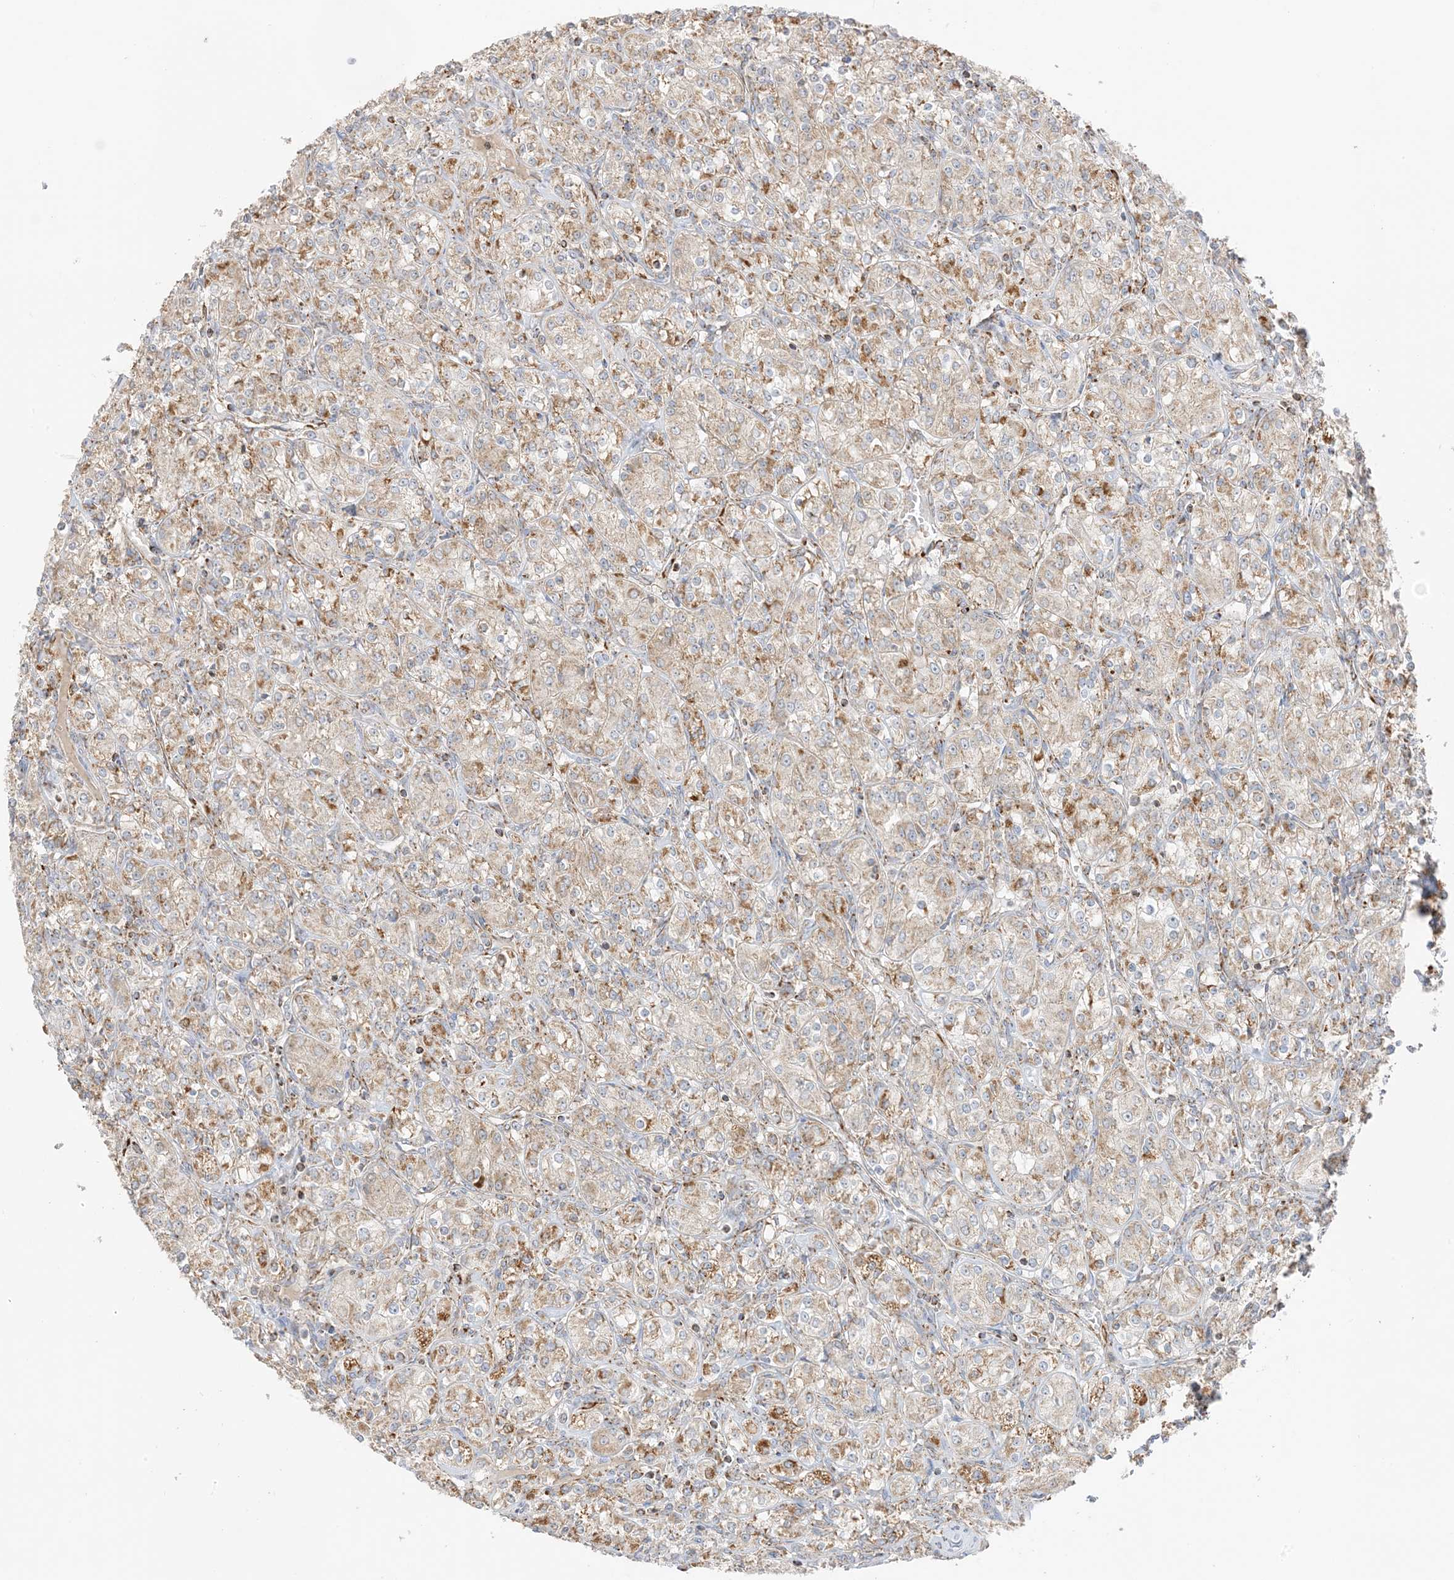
{"staining": {"intensity": "moderate", "quantity": ">75%", "location": "cytoplasmic/membranous"}, "tissue": "renal cancer", "cell_type": "Tumor cells", "image_type": "cancer", "snomed": [{"axis": "morphology", "description": "Adenocarcinoma, NOS"}, {"axis": "topography", "description": "Kidney"}], "caption": "The immunohistochemical stain shows moderate cytoplasmic/membranous staining in tumor cells of adenocarcinoma (renal) tissue.", "gene": "SLC25A12", "patient": {"sex": "male", "age": 77}}